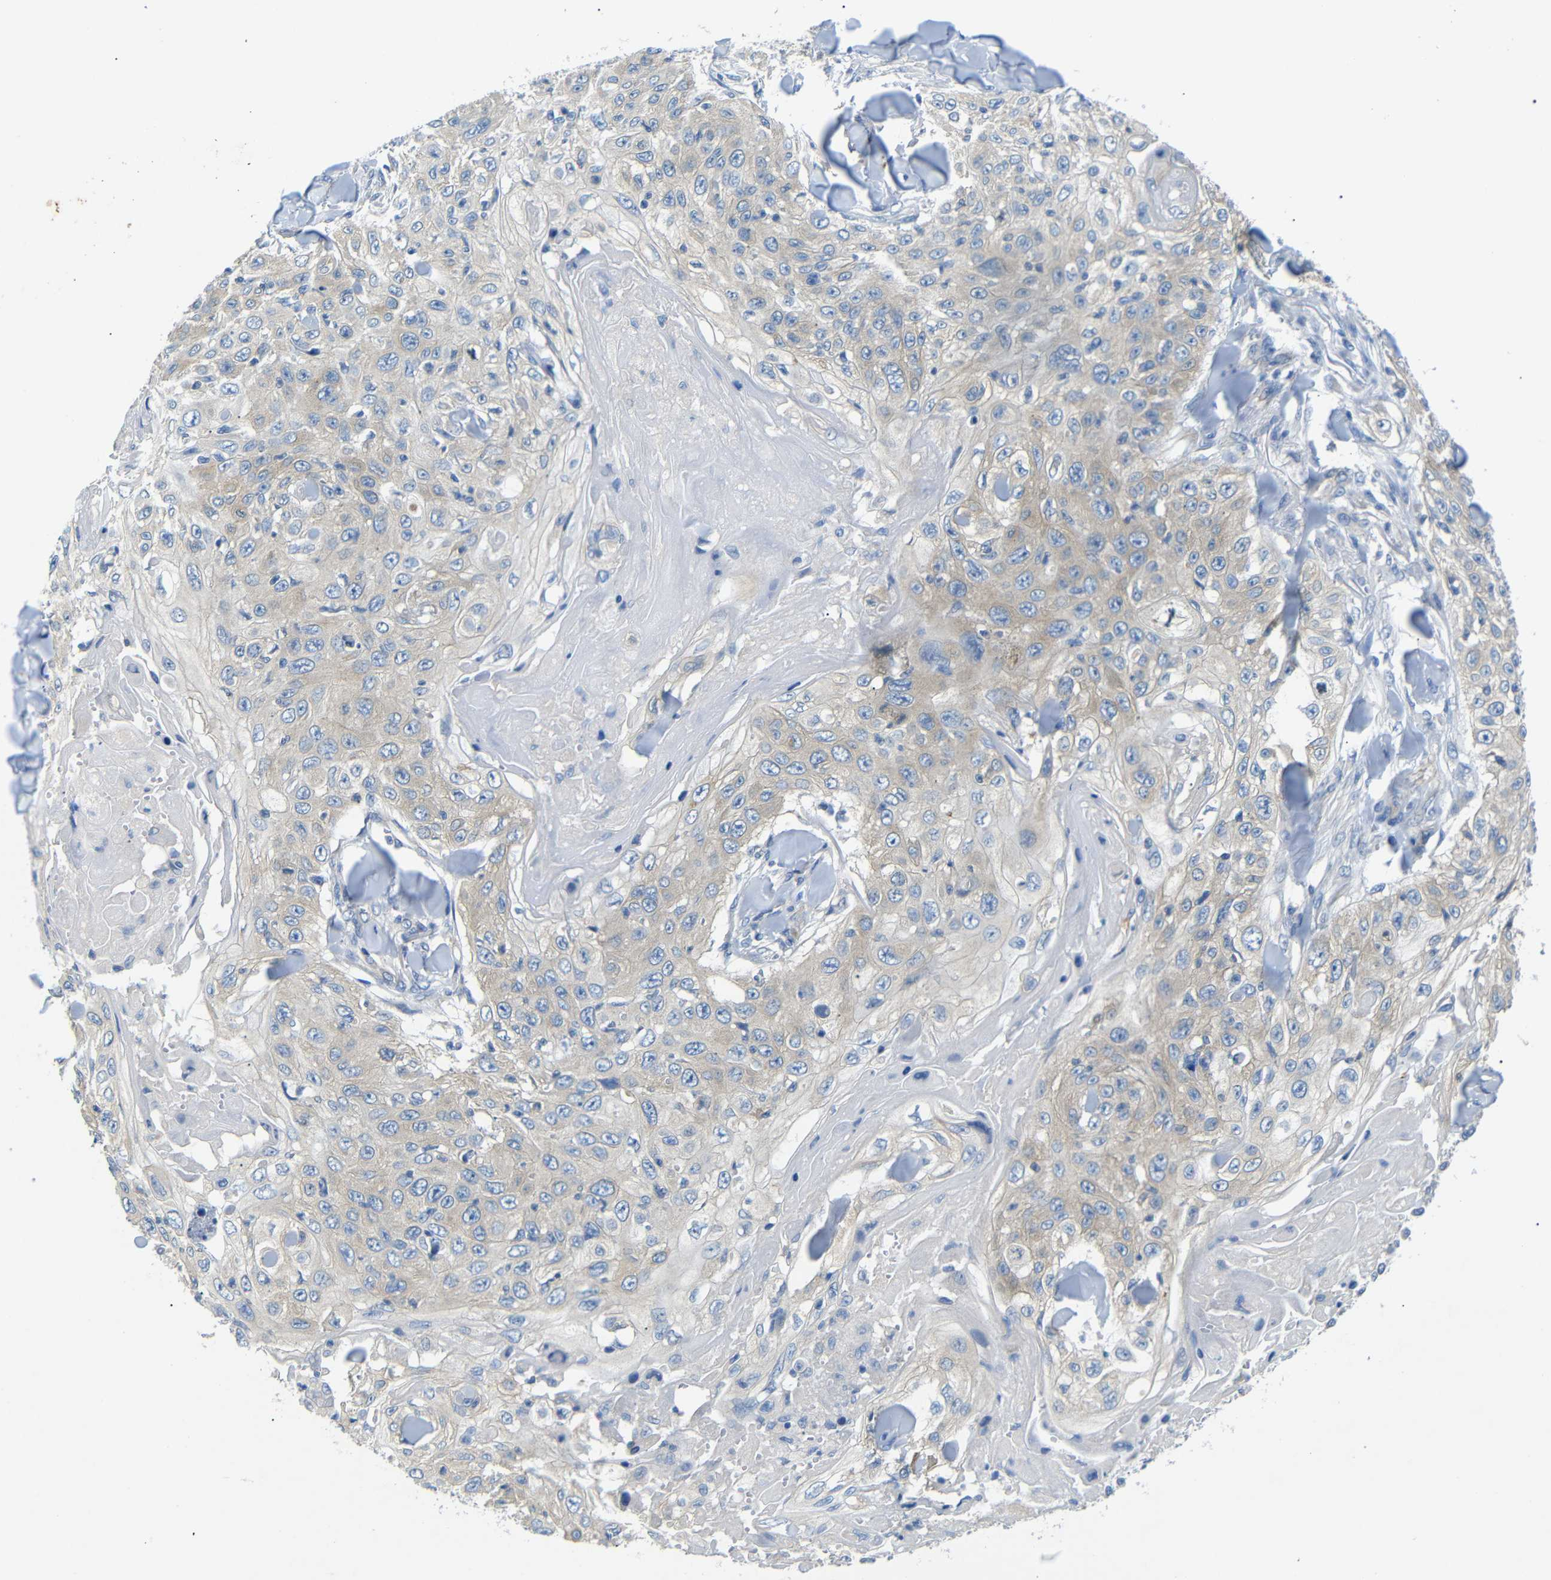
{"staining": {"intensity": "weak", "quantity": ">75%", "location": "cytoplasmic/membranous"}, "tissue": "skin cancer", "cell_type": "Tumor cells", "image_type": "cancer", "snomed": [{"axis": "morphology", "description": "Squamous cell carcinoma, NOS"}, {"axis": "topography", "description": "Skin"}], "caption": "Brown immunohistochemical staining in skin squamous cell carcinoma reveals weak cytoplasmic/membranous staining in about >75% of tumor cells.", "gene": "DCP1A", "patient": {"sex": "male", "age": 86}}